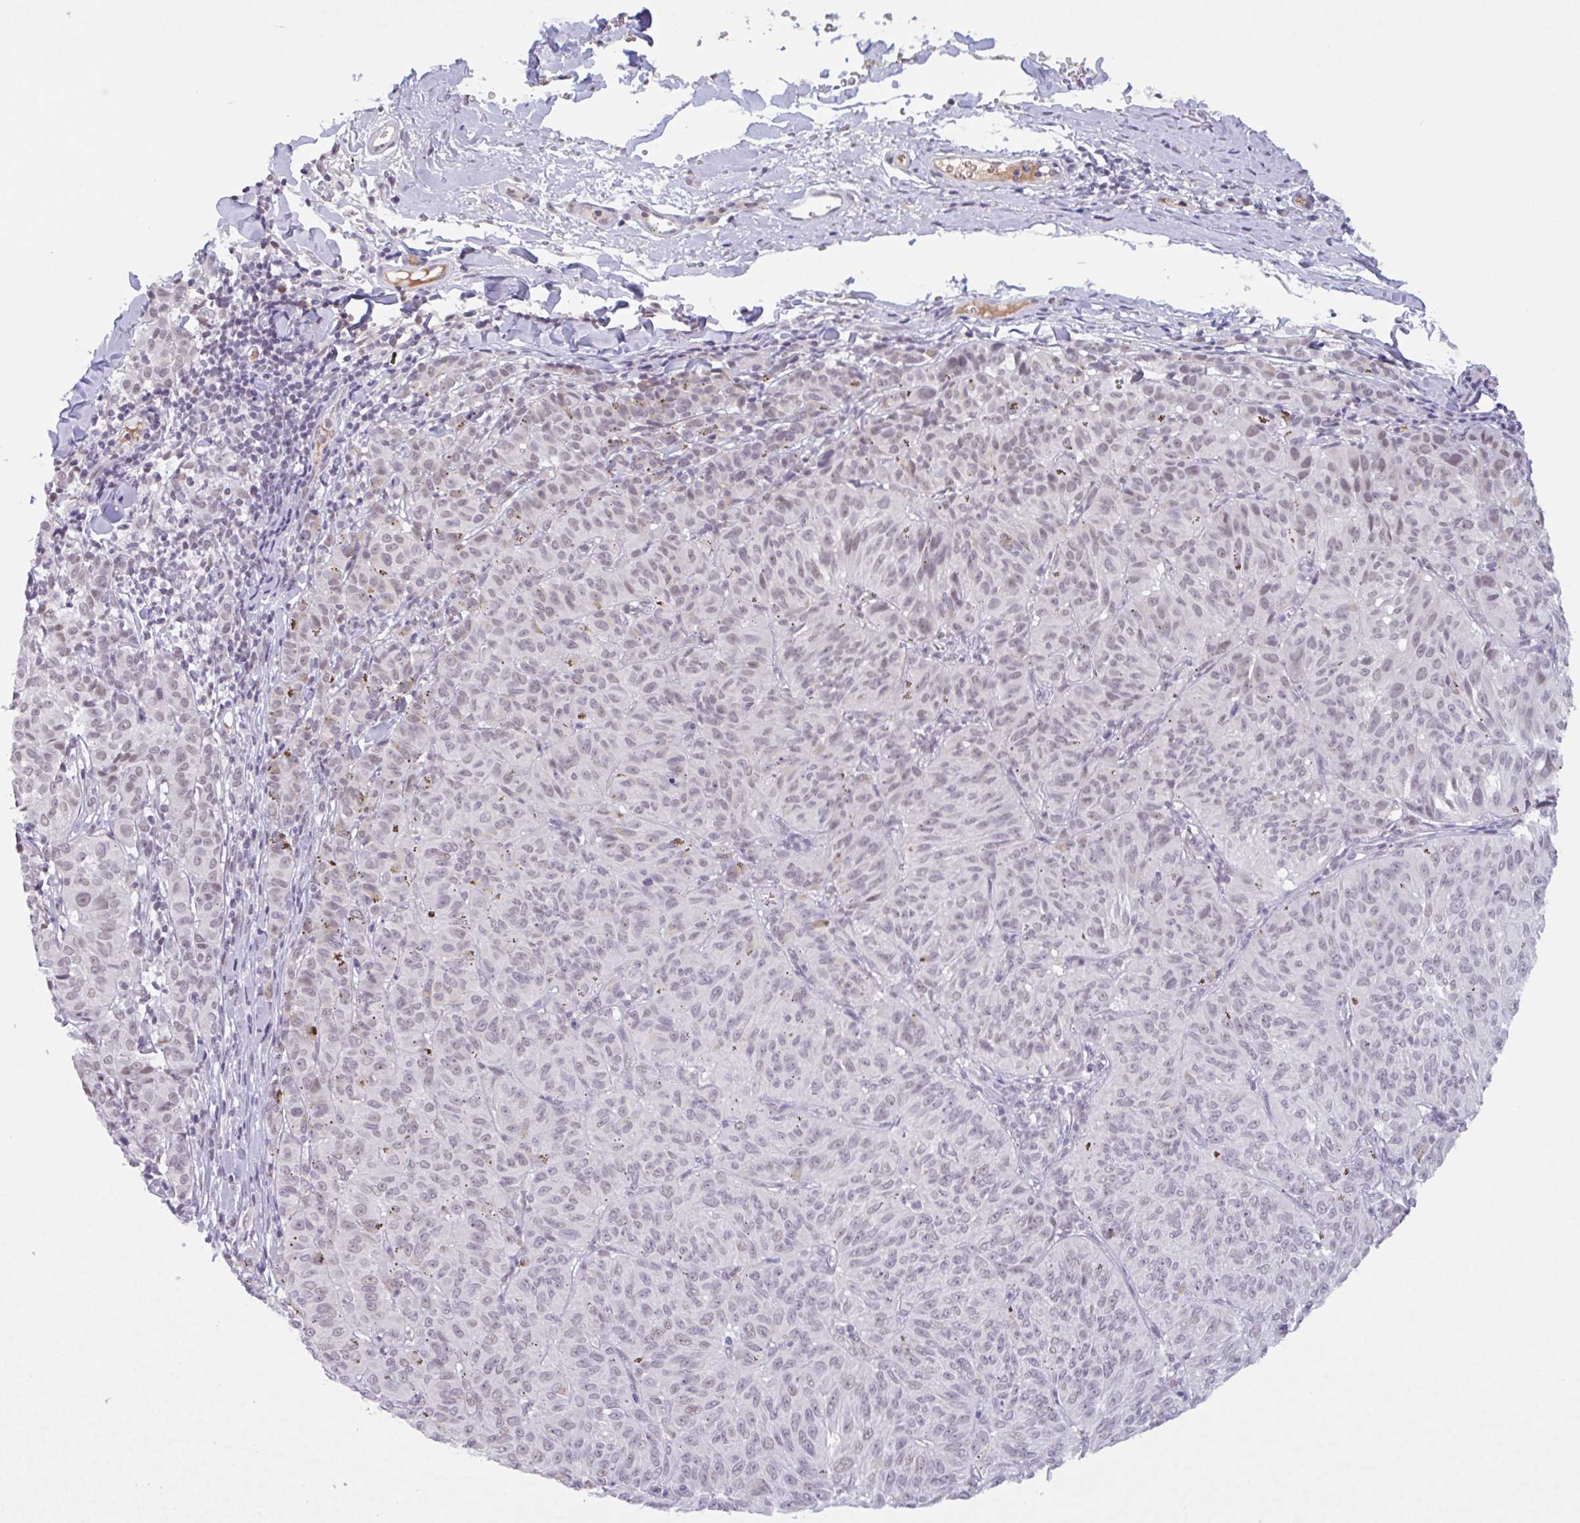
{"staining": {"intensity": "weak", "quantity": "25%-75%", "location": "nuclear"}, "tissue": "melanoma", "cell_type": "Tumor cells", "image_type": "cancer", "snomed": [{"axis": "morphology", "description": "Malignant melanoma, NOS"}, {"axis": "topography", "description": "Skin"}], "caption": "Immunohistochemical staining of malignant melanoma reveals low levels of weak nuclear protein staining in approximately 25%-75% of tumor cells.", "gene": "PLG", "patient": {"sex": "female", "age": 72}}